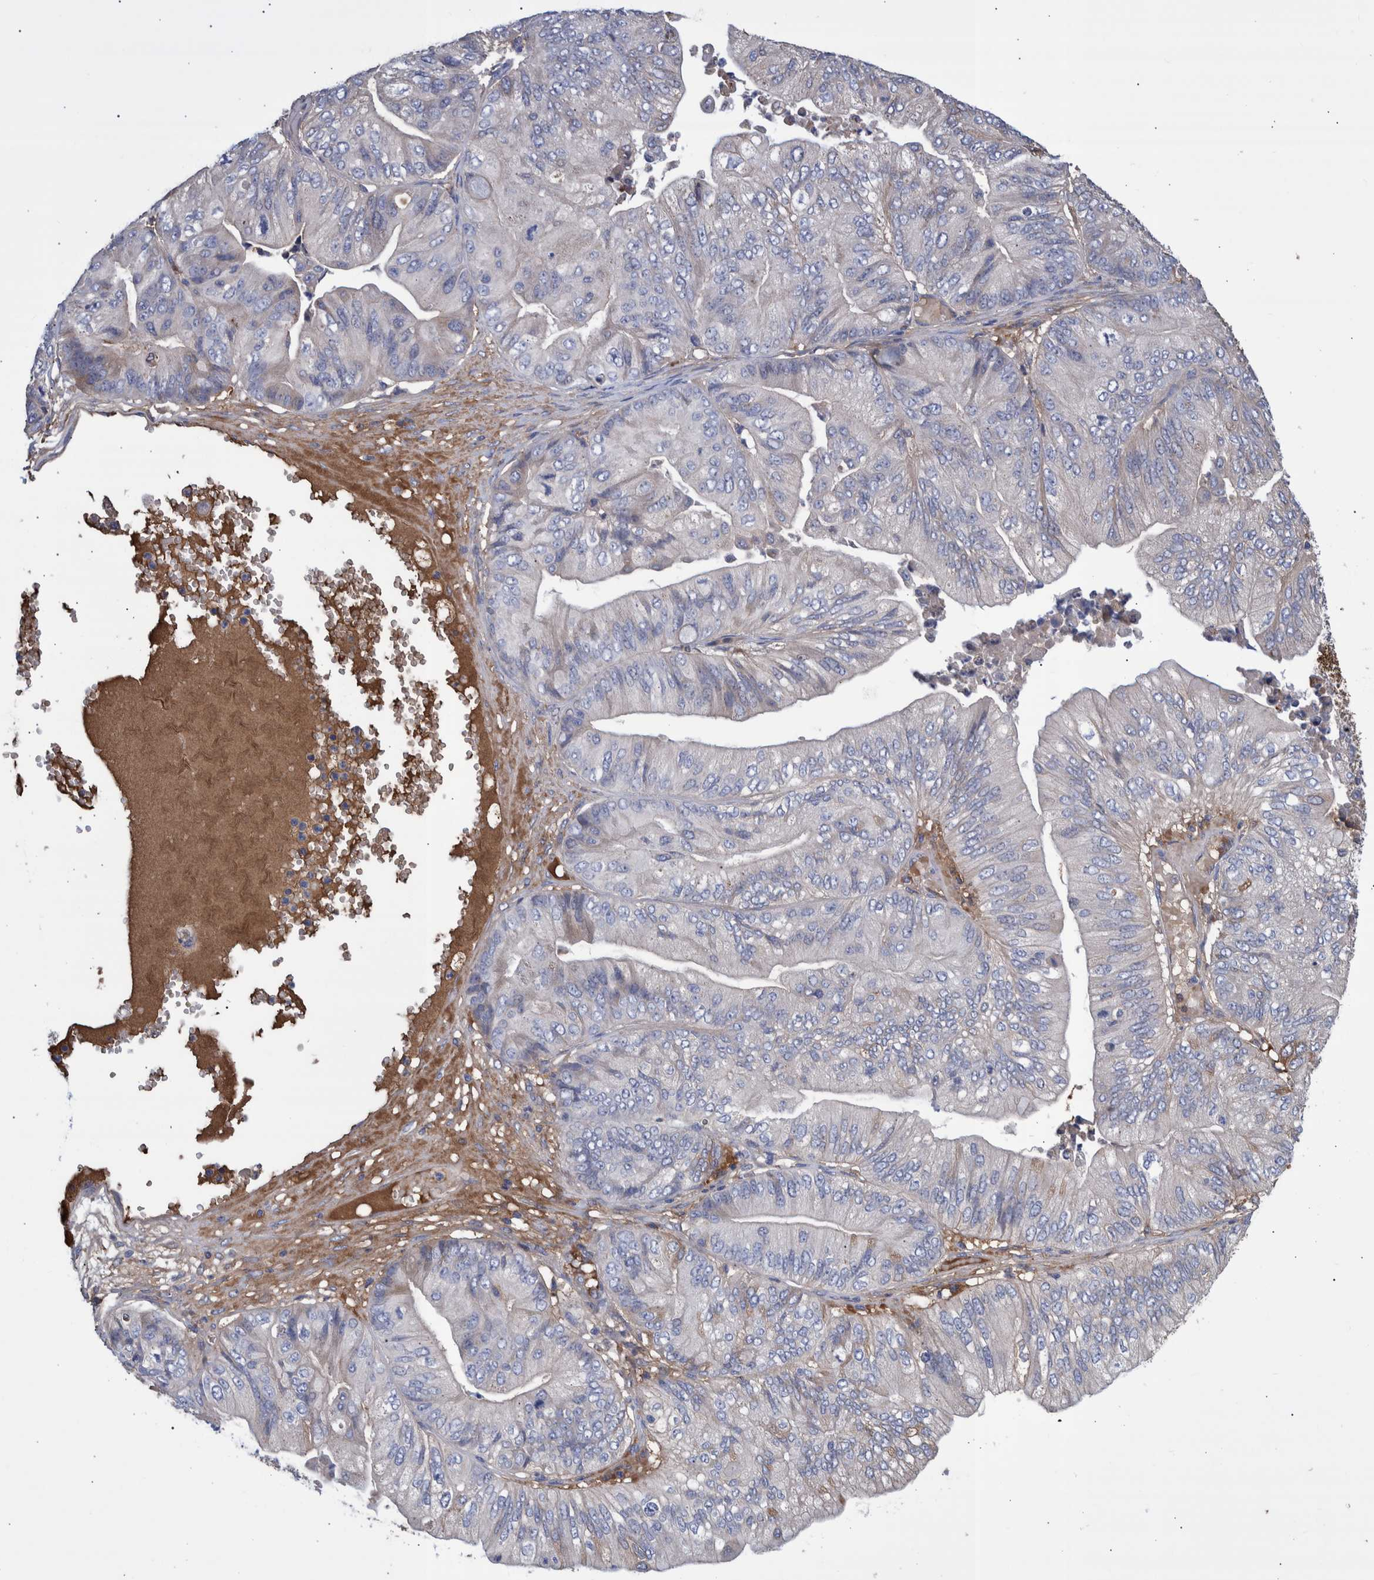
{"staining": {"intensity": "moderate", "quantity": "<25%", "location": "cytoplasmic/membranous"}, "tissue": "ovarian cancer", "cell_type": "Tumor cells", "image_type": "cancer", "snomed": [{"axis": "morphology", "description": "Cystadenocarcinoma, mucinous, NOS"}, {"axis": "topography", "description": "Ovary"}], "caption": "Immunohistochemical staining of ovarian cancer (mucinous cystadenocarcinoma) shows low levels of moderate cytoplasmic/membranous expression in approximately <25% of tumor cells. (IHC, brightfield microscopy, high magnification).", "gene": "DLL4", "patient": {"sex": "female", "age": 61}}